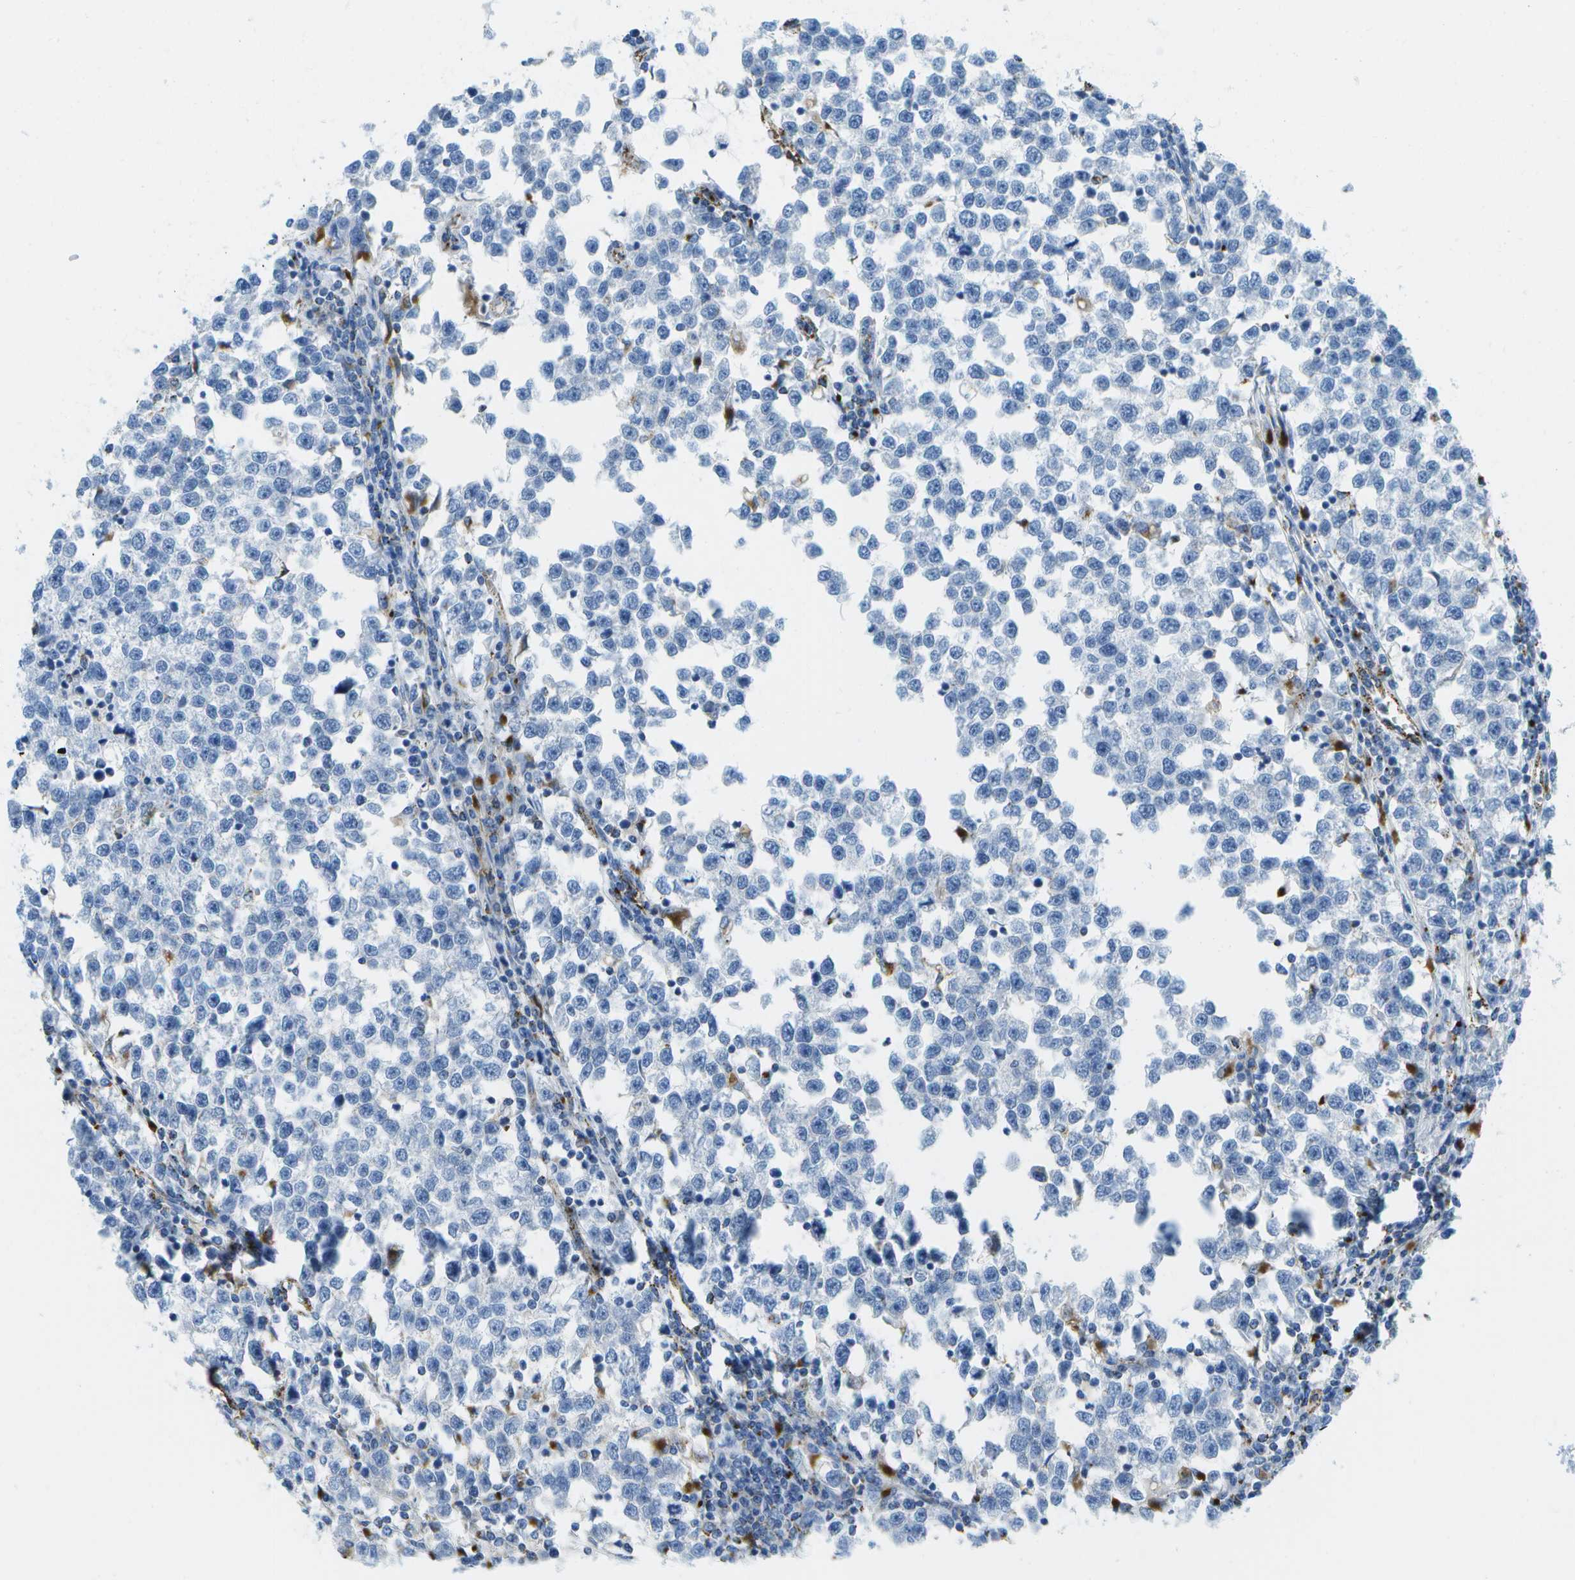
{"staining": {"intensity": "negative", "quantity": "none", "location": "none"}, "tissue": "testis cancer", "cell_type": "Tumor cells", "image_type": "cancer", "snomed": [{"axis": "morphology", "description": "Normal tissue, NOS"}, {"axis": "morphology", "description": "Seminoma, NOS"}, {"axis": "topography", "description": "Testis"}], "caption": "Micrograph shows no protein staining in tumor cells of testis seminoma tissue. Brightfield microscopy of immunohistochemistry (IHC) stained with DAB (3,3'-diaminobenzidine) (brown) and hematoxylin (blue), captured at high magnification.", "gene": "PRCP", "patient": {"sex": "male", "age": 43}}